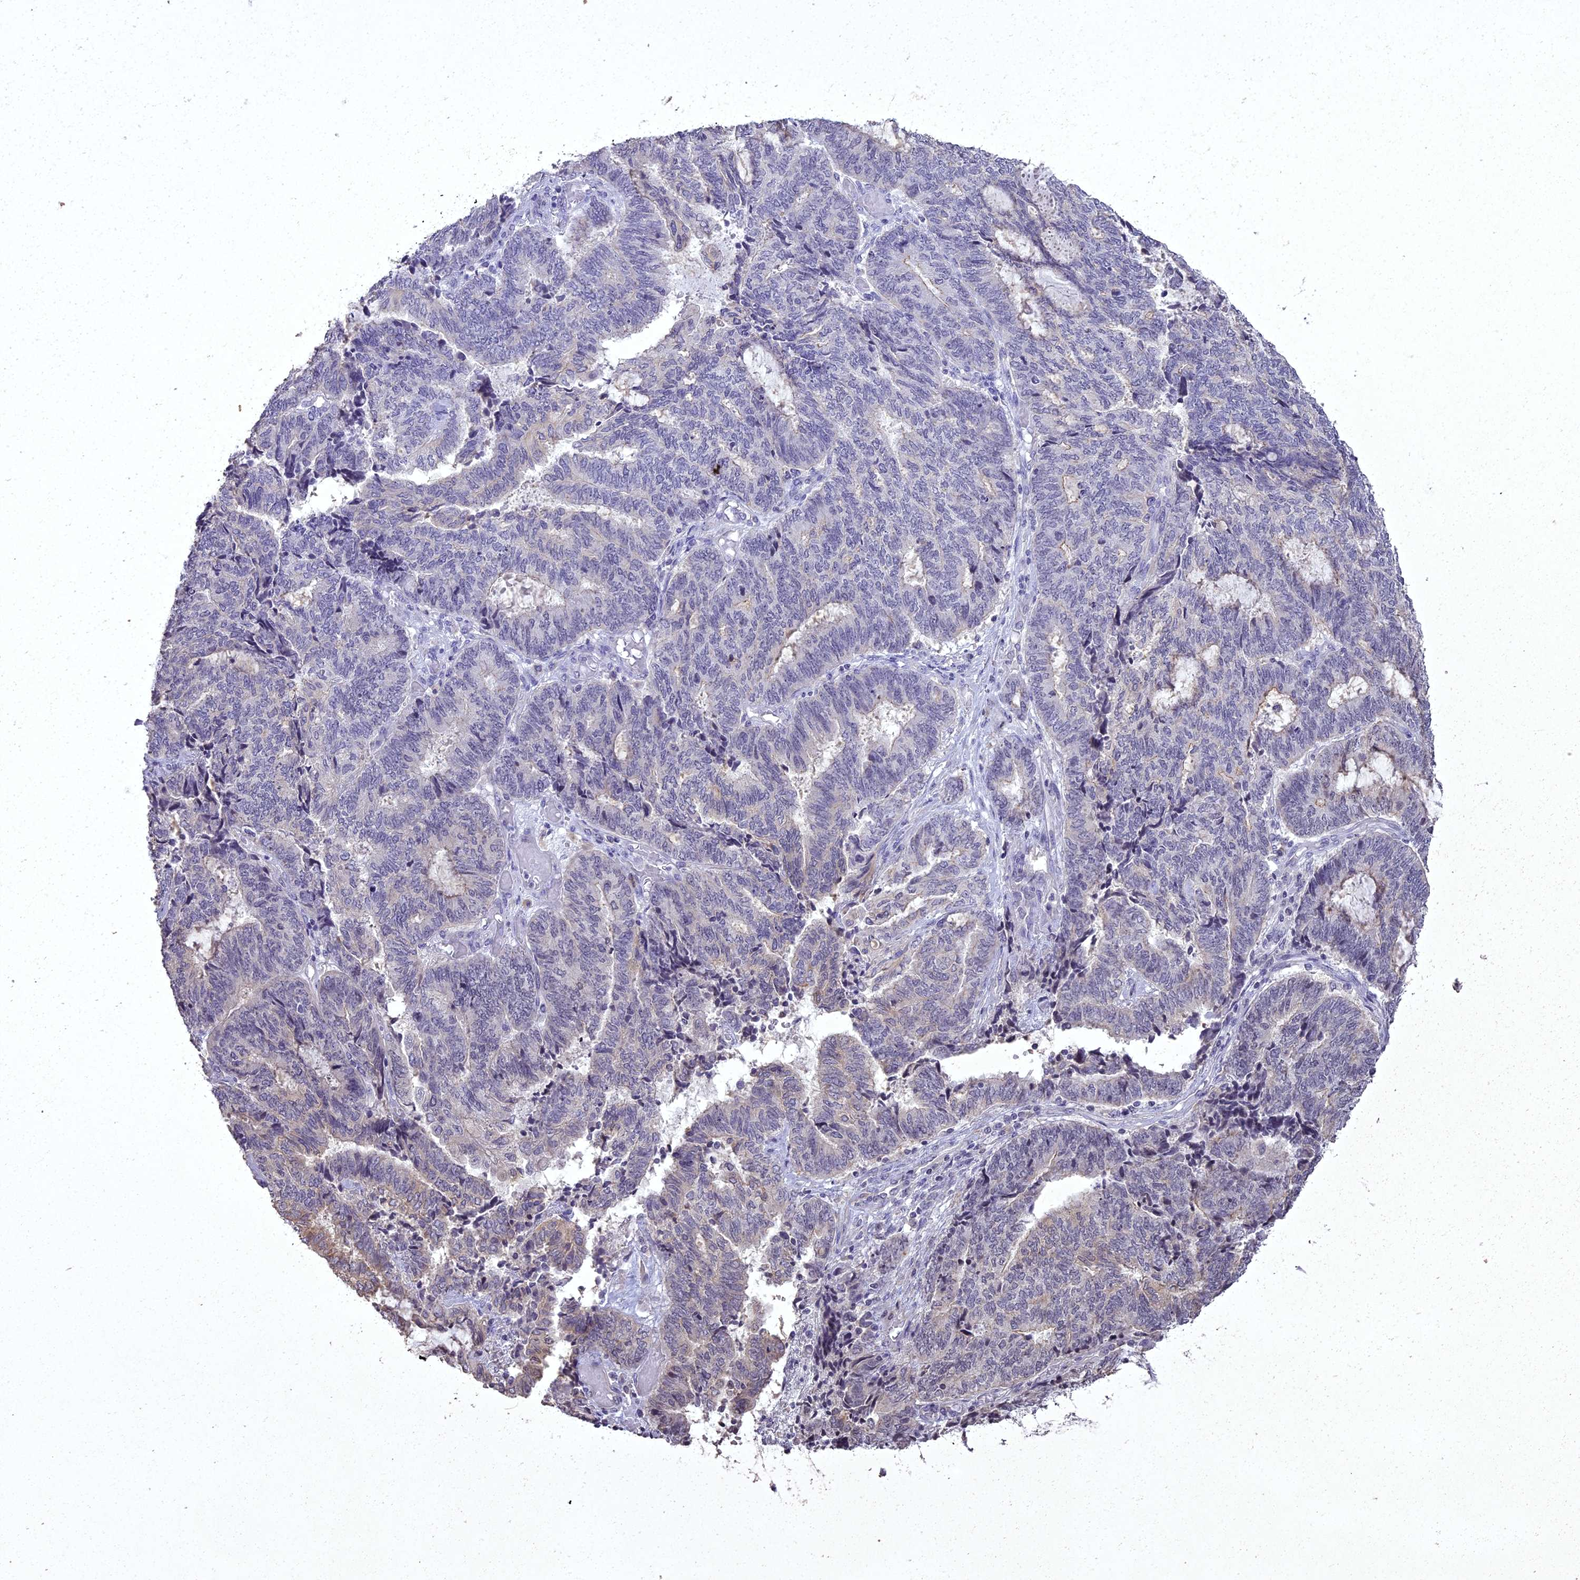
{"staining": {"intensity": "weak", "quantity": "<25%", "location": "cytoplasmic/membranous"}, "tissue": "endometrial cancer", "cell_type": "Tumor cells", "image_type": "cancer", "snomed": [{"axis": "morphology", "description": "Adenocarcinoma, NOS"}, {"axis": "topography", "description": "Uterus"}, {"axis": "topography", "description": "Endometrium"}], "caption": "IHC micrograph of neoplastic tissue: human endometrial adenocarcinoma stained with DAB (3,3'-diaminobenzidine) displays no significant protein expression in tumor cells.", "gene": "ING5", "patient": {"sex": "female", "age": 70}}